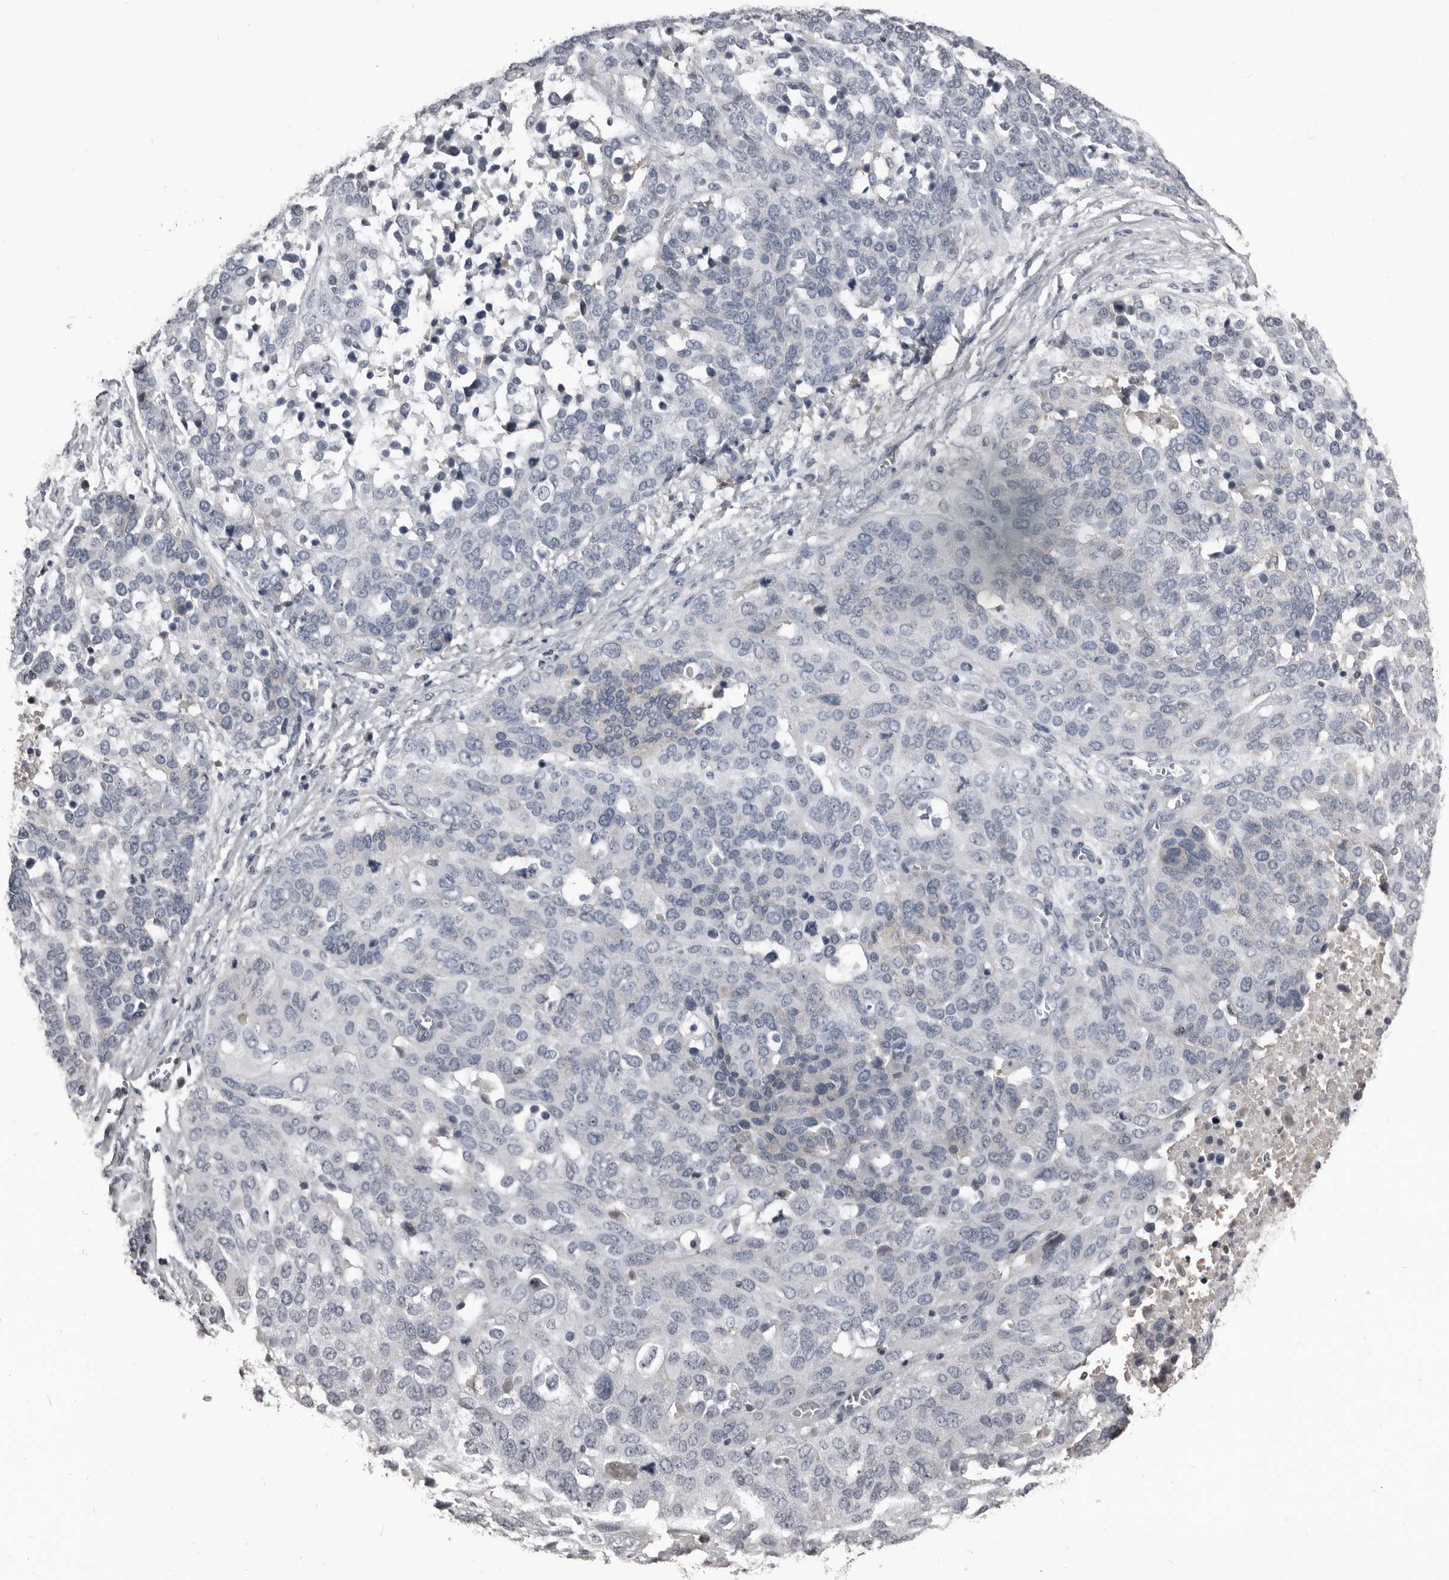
{"staining": {"intensity": "weak", "quantity": "<25%", "location": "cytoplasmic/membranous"}, "tissue": "ovarian cancer", "cell_type": "Tumor cells", "image_type": "cancer", "snomed": [{"axis": "morphology", "description": "Cystadenocarcinoma, serous, NOS"}, {"axis": "topography", "description": "Ovary"}], "caption": "Immunohistochemistry (IHC) micrograph of neoplastic tissue: human serous cystadenocarcinoma (ovarian) stained with DAB (3,3'-diaminobenzidine) displays no significant protein positivity in tumor cells. The staining is performed using DAB (3,3'-diaminobenzidine) brown chromogen with nuclei counter-stained in using hematoxylin.", "gene": "GREB1", "patient": {"sex": "female", "age": 44}}